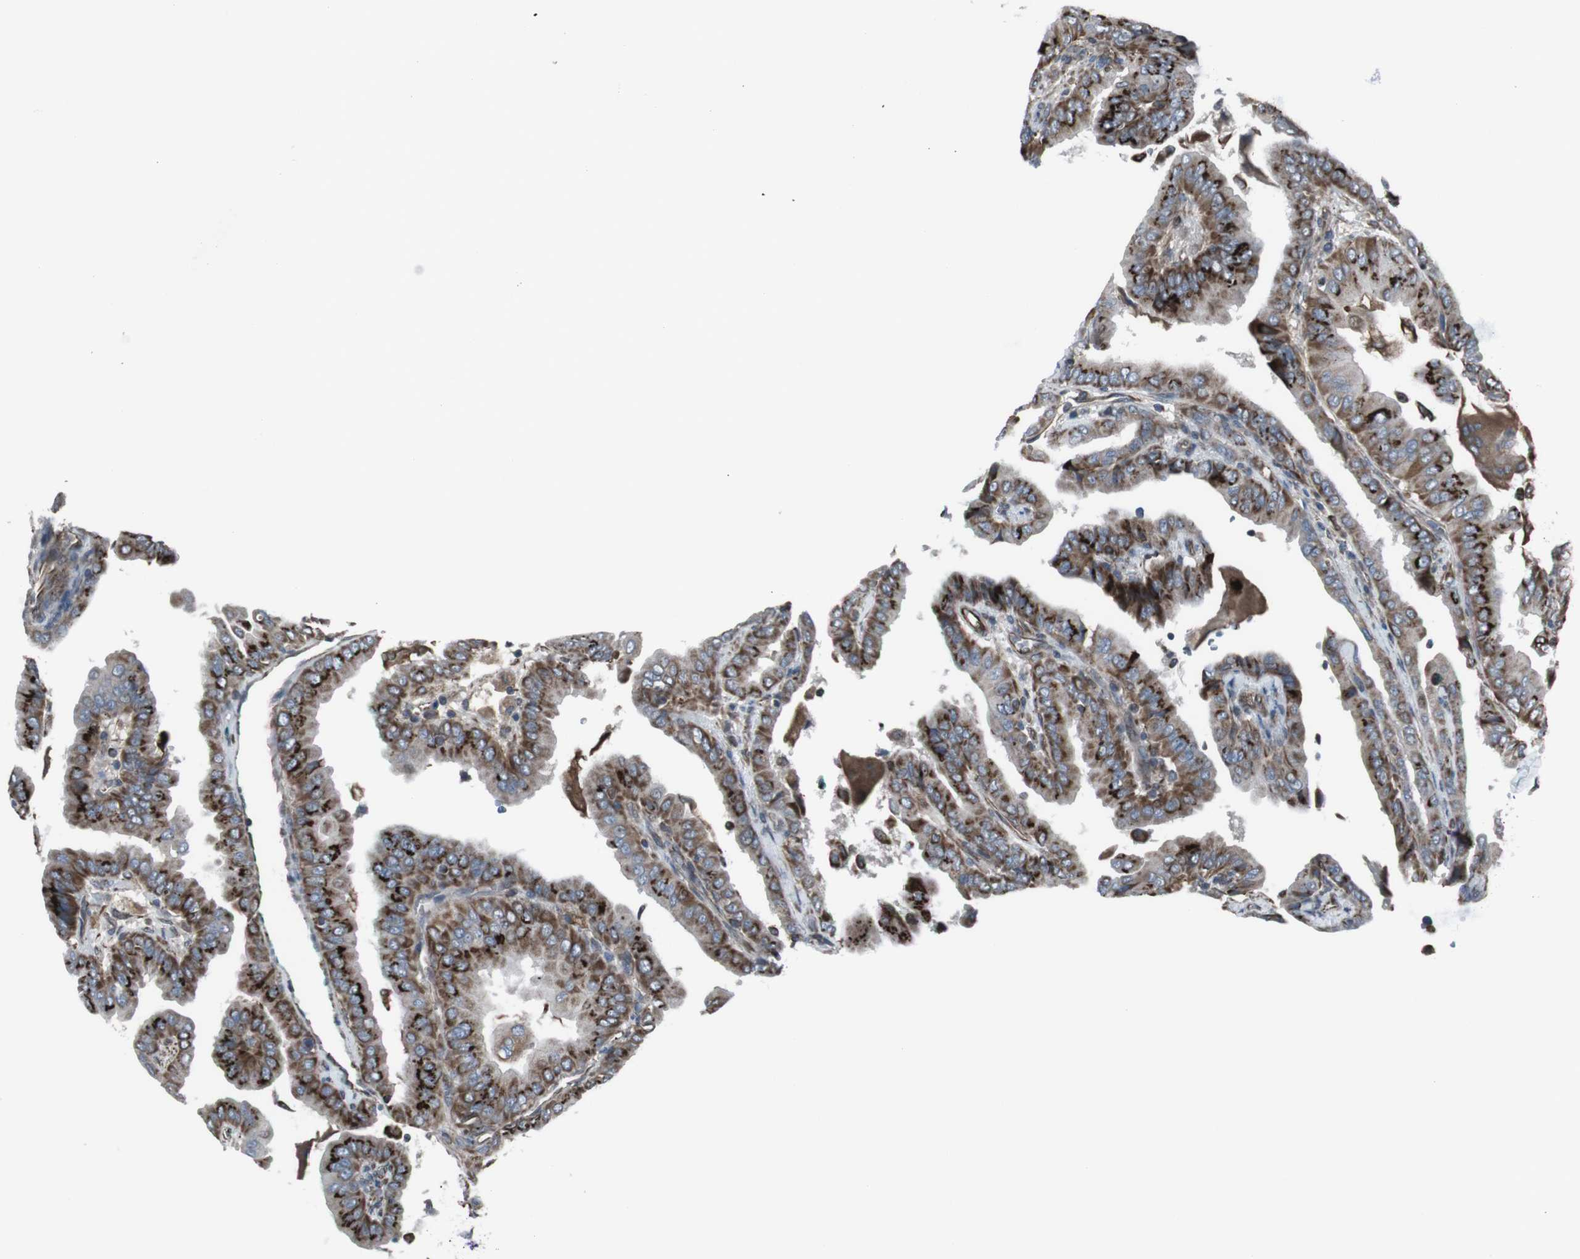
{"staining": {"intensity": "strong", "quantity": ">75%", "location": "cytoplasmic/membranous"}, "tissue": "thyroid cancer", "cell_type": "Tumor cells", "image_type": "cancer", "snomed": [{"axis": "morphology", "description": "Papillary adenocarcinoma, NOS"}, {"axis": "topography", "description": "Thyroid gland"}], "caption": "A high-resolution histopathology image shows immunohistochemistry staining of thyroid papillary adenocarcinoma, which demonstrates strong cytoplasmic/membranous positivity in about >75% of tumor cells.", "gene": "TMEM141", "patient": {"sex": "male", "age": 33}}